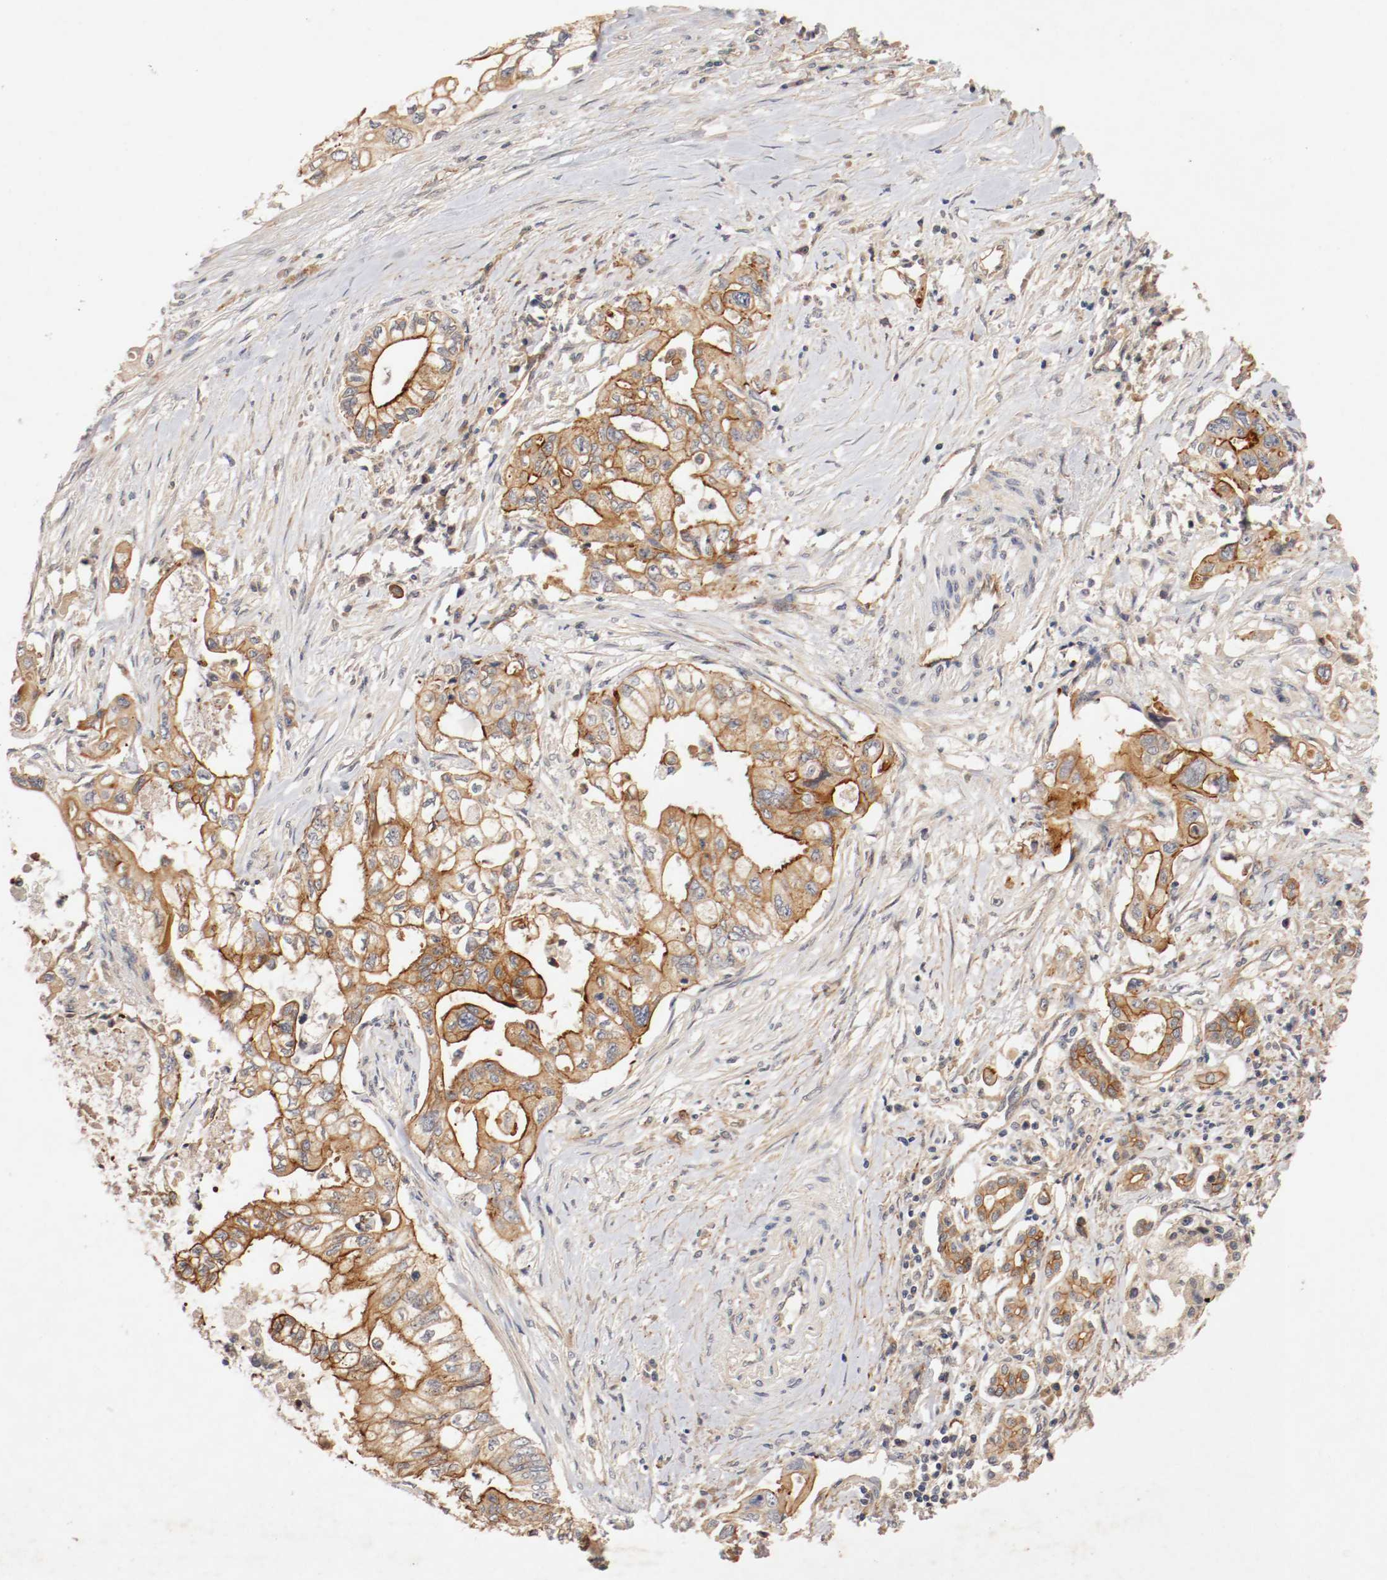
{"staining": {"intensity": "strong", "quantity": ">75%", "location": "cytoplasmic/membranous"}, "tissue": "pancreatic cancer", "cell_type": "Tumor cells", "image_type": "cancer", "snomed": [{"axis": "morphology", "description": "Normal tissue, NOS"}, {"axis": "topography", "description": "Pancreas"}], "caption": "The histopathology image displays immunohistochemical staining of pancreatic cancer. There is strong cytoplasmic/membranous expression is identified in approximately >75% of tumor cells.", "gene": "TYK2", "patient": {"sex": "male", "age": 42}}